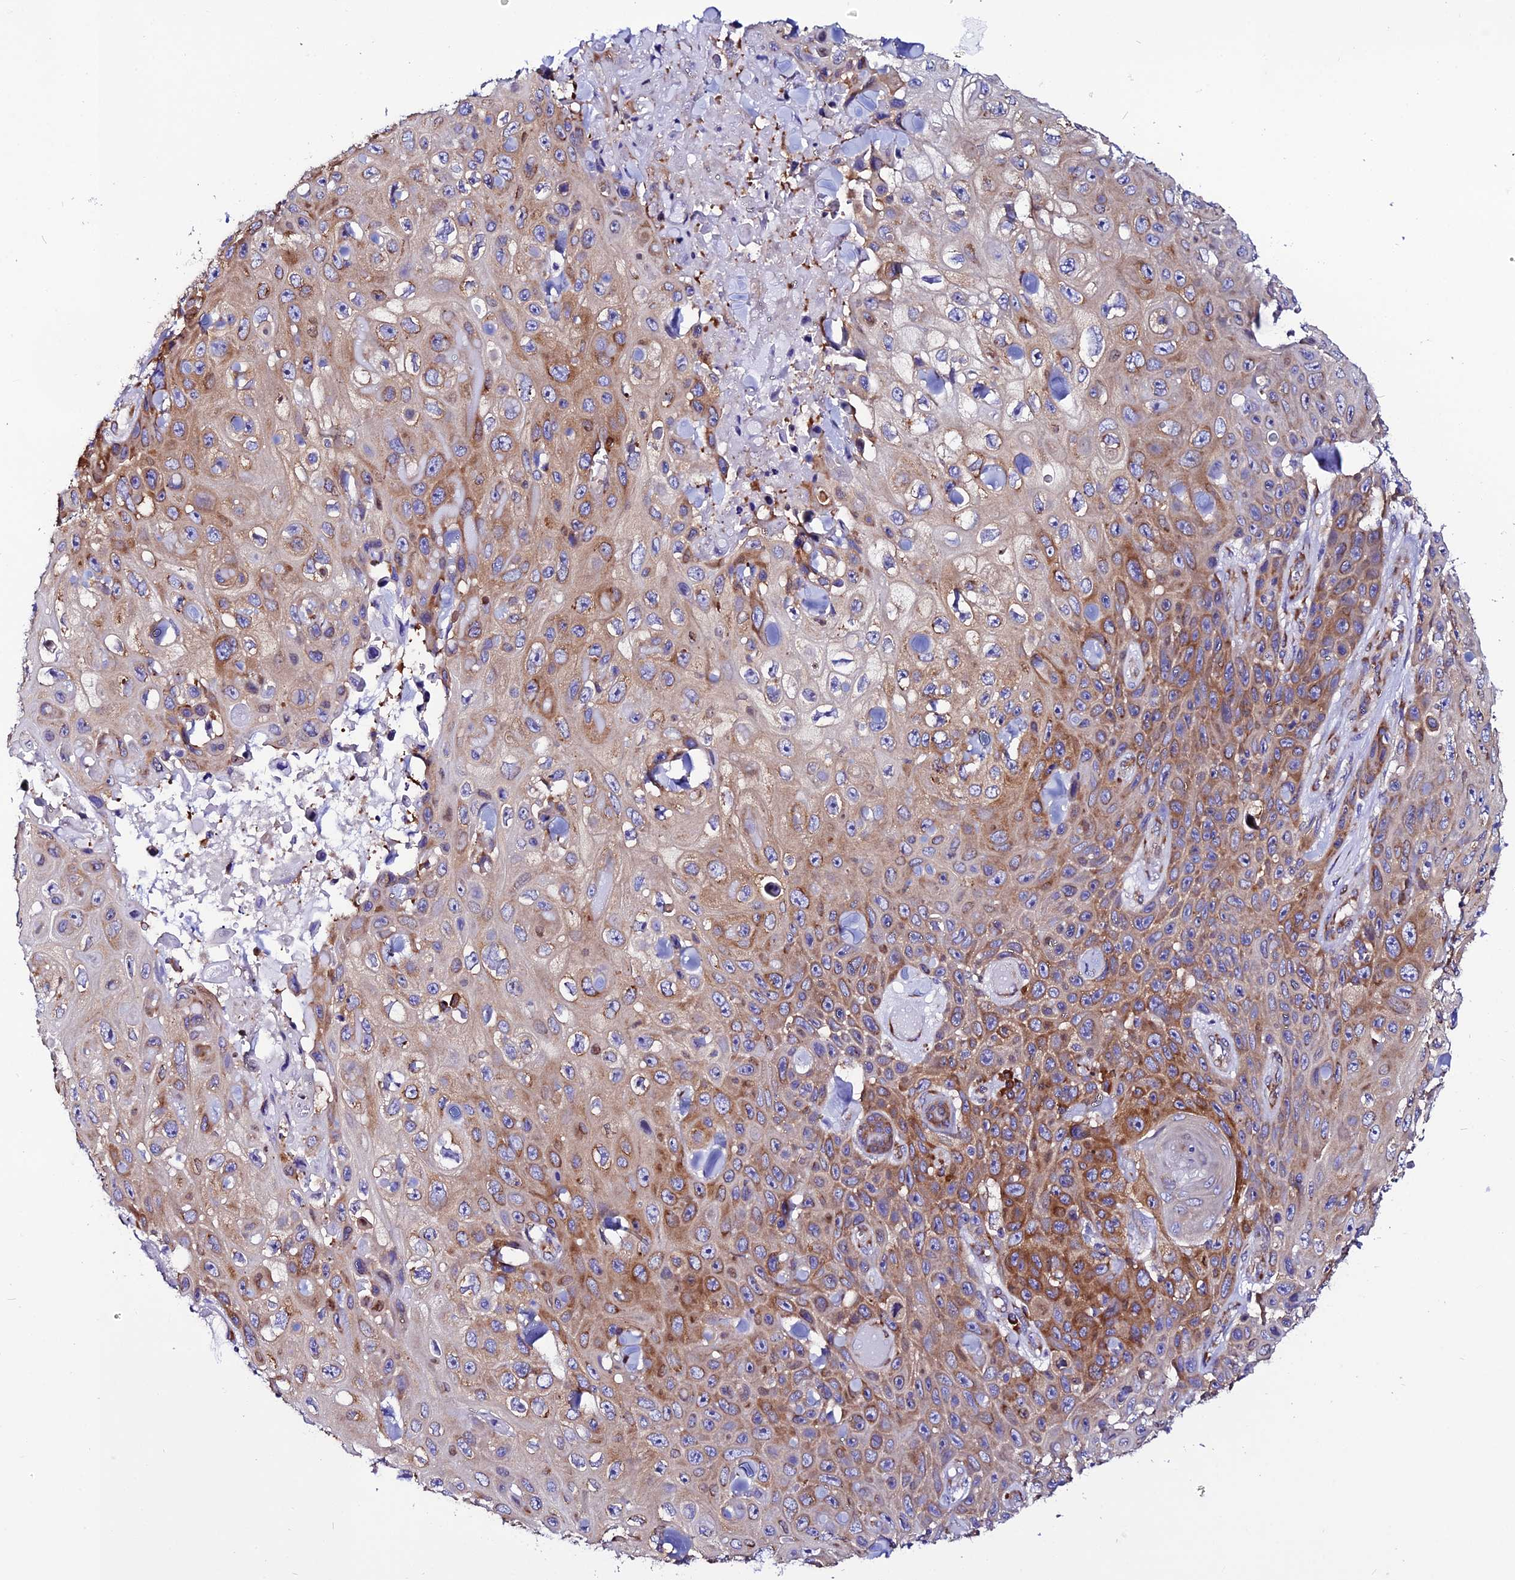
{"staining": {"intensity": "moderate", "quantity": ">75%", "location": "cytoplasmic/membranous"}, "tissue": "skin cancer", "cell_type": "Tumor cells", "image_type": "cancer", "snomed": [{"axis": "morphology", "description": "Squamous cell carcinoma, NOS"}, {"axis": "topography", "description": "Skin"}], "caption": "A photomicrograph showing moderate cytoplasmic/membranous positivity in about >75% of tumor cells in skin cancer (squamous cell carcinoma), as visualized by brown immunohistochemical staining.", "gene": "EEF1G", "patient": {"sex": "male", "age": 82}}